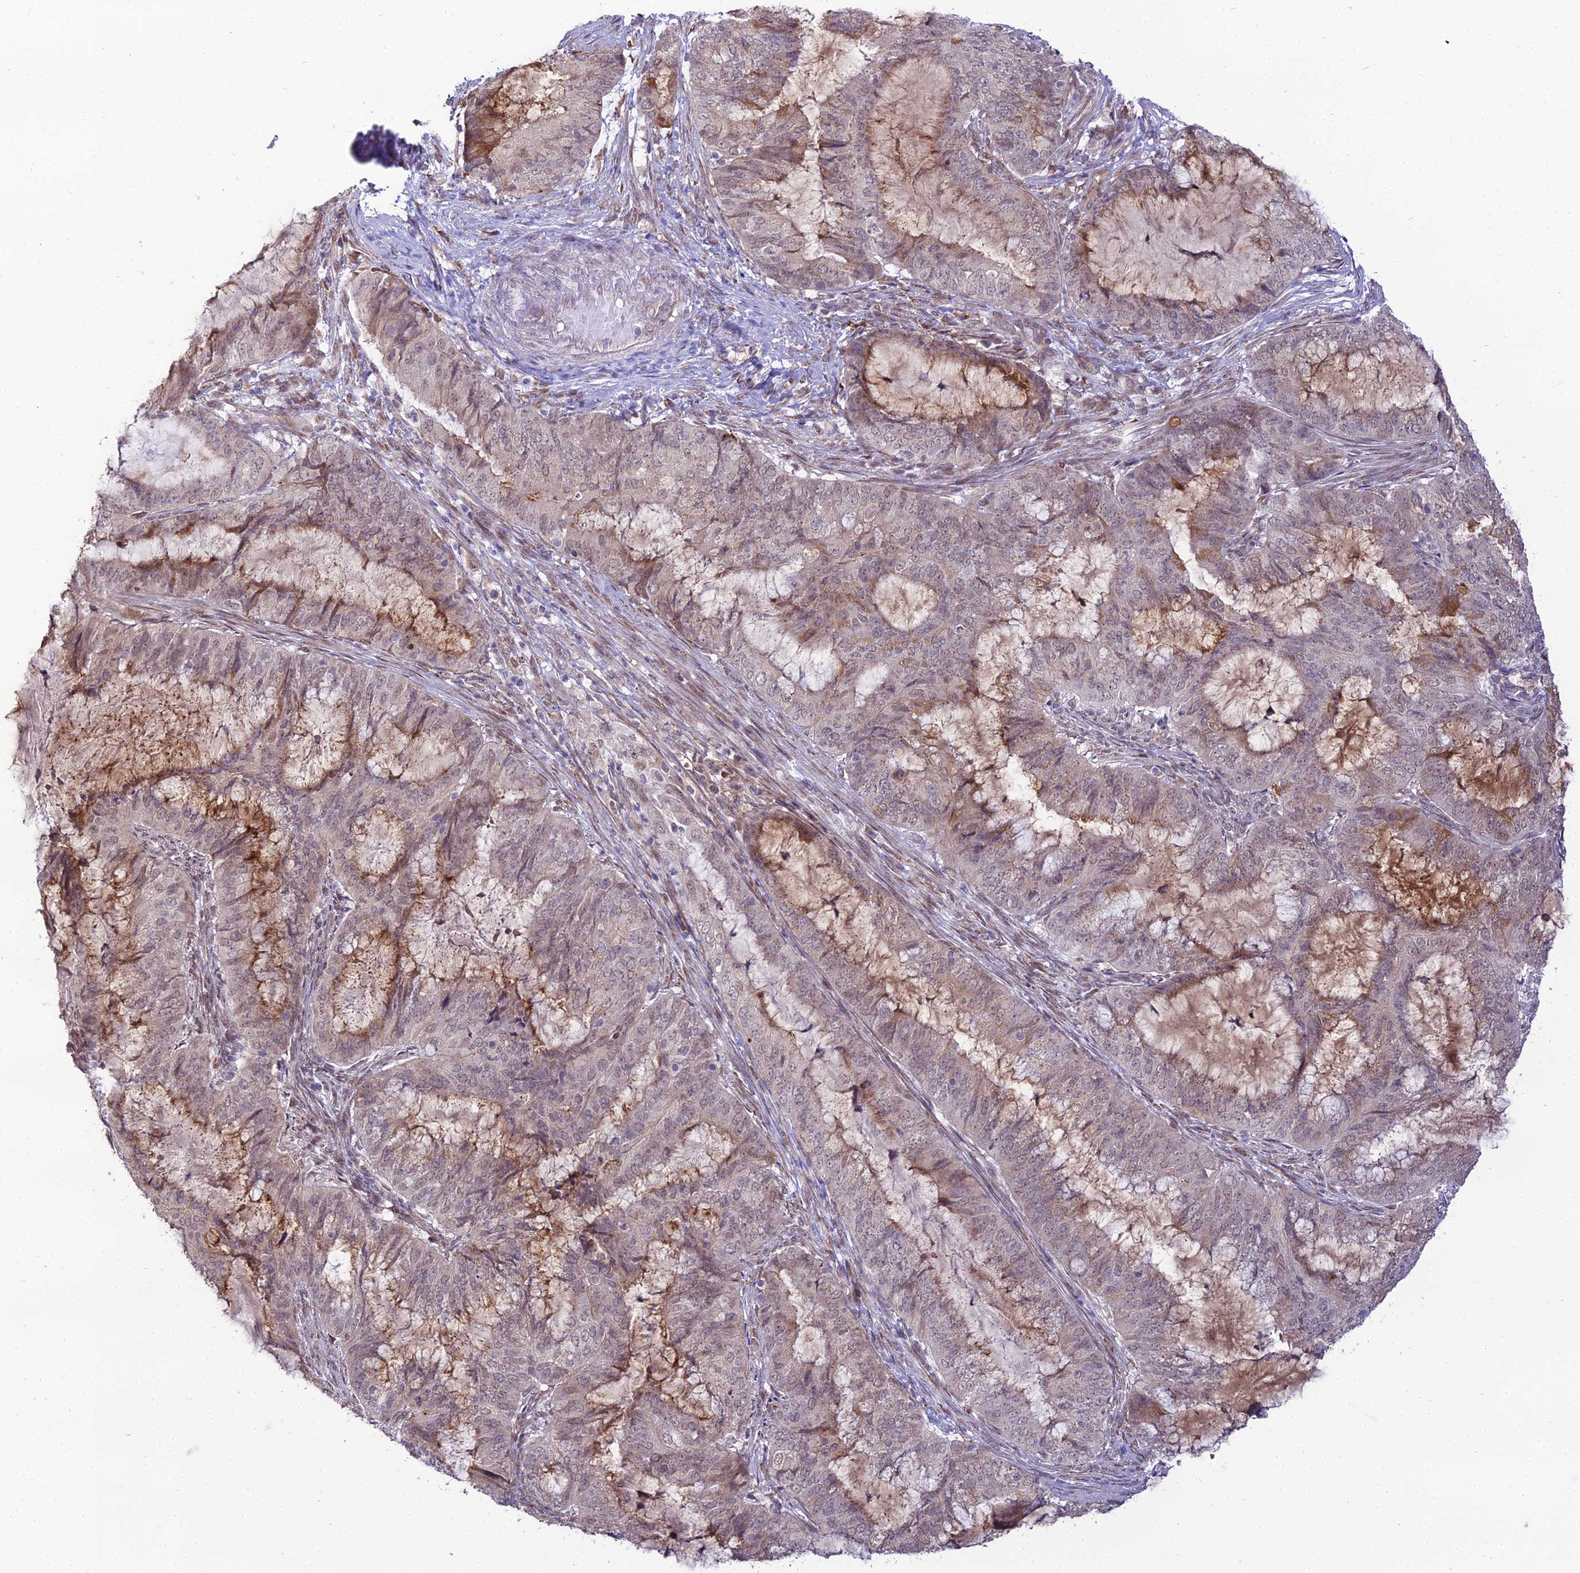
{"staining": {"intensity": "weak", "quantity": ">75%", "location": "cytoplasmic/membranous"}, "tissue": "endometrial cancer", "cell_type": "Tumor cells", "image_type": "cancer", "snomed": [{"axis": "morphology", "description": "Adenocarcinoma, NOS"}, {"axis": "topography", "description": "Endometrium"}], "caption": "A brown stain labels weak cytoplasmic/membranous staining of a protein in endometrial adenocarcinoma tumor cells. (DAB IHC, brown staining for protein, blue staining for nuclei).", "gene": "TROAP", "patient": {"sex": "female", "age": 51}}